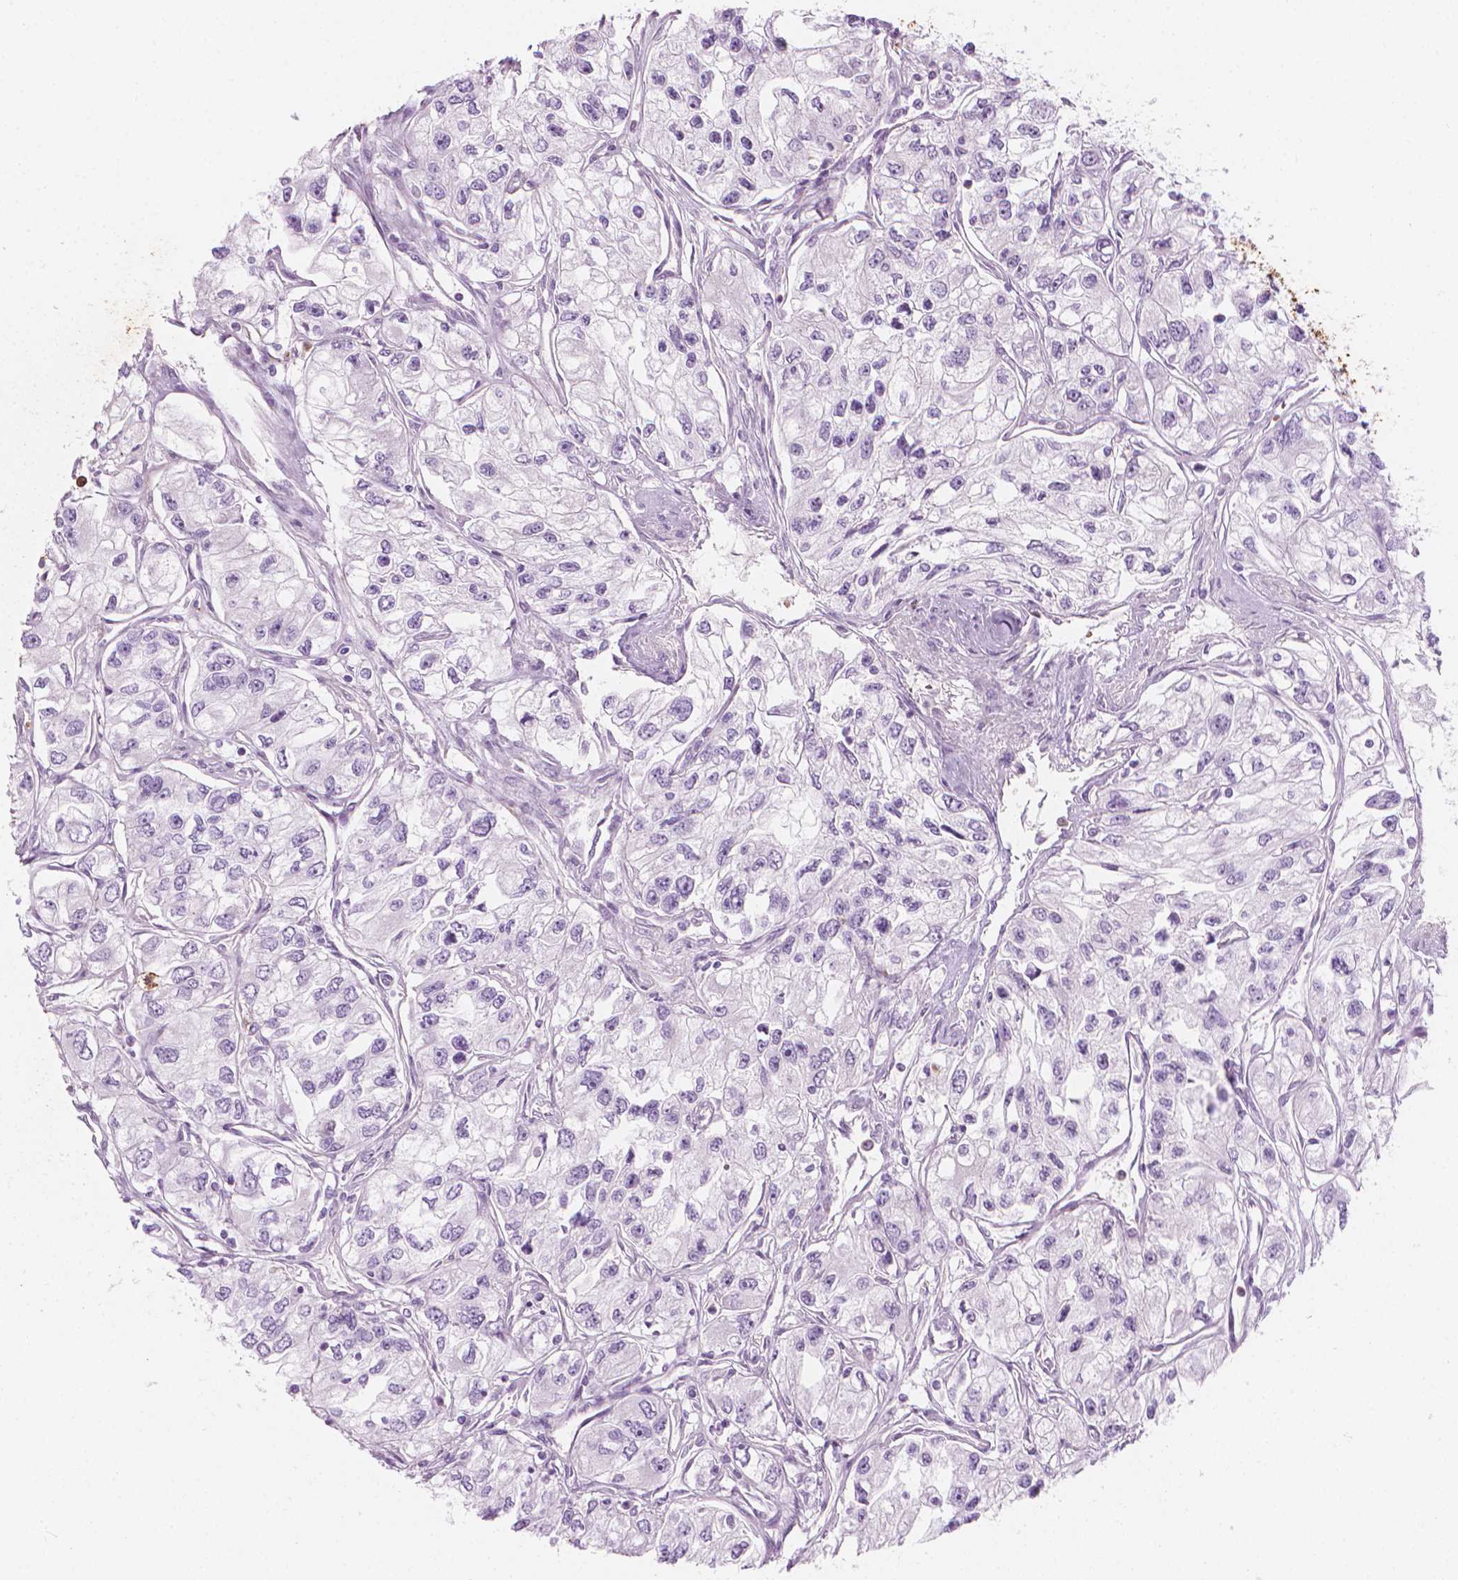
{"staining": {"intensity": "negative", "quantity": "none", "location": "none"}, "tissue": "renal cancer", "cell_type": "Tumor cells", "image_type": "cancer", "snomed": [{"axis": "morphology", "description": "Adenocarcinoma, NOS"}, {"axis": "topography", "description": "Kidney"}], "caption": "A high-resolution photomicrograph shows immunohistochemistry (IHC) staining of adenocarcinoma (renal), which demonstrates no significant staining in tumor cells.", "gene": "CES1", "patient": {"sex": "female", "age": 59}}